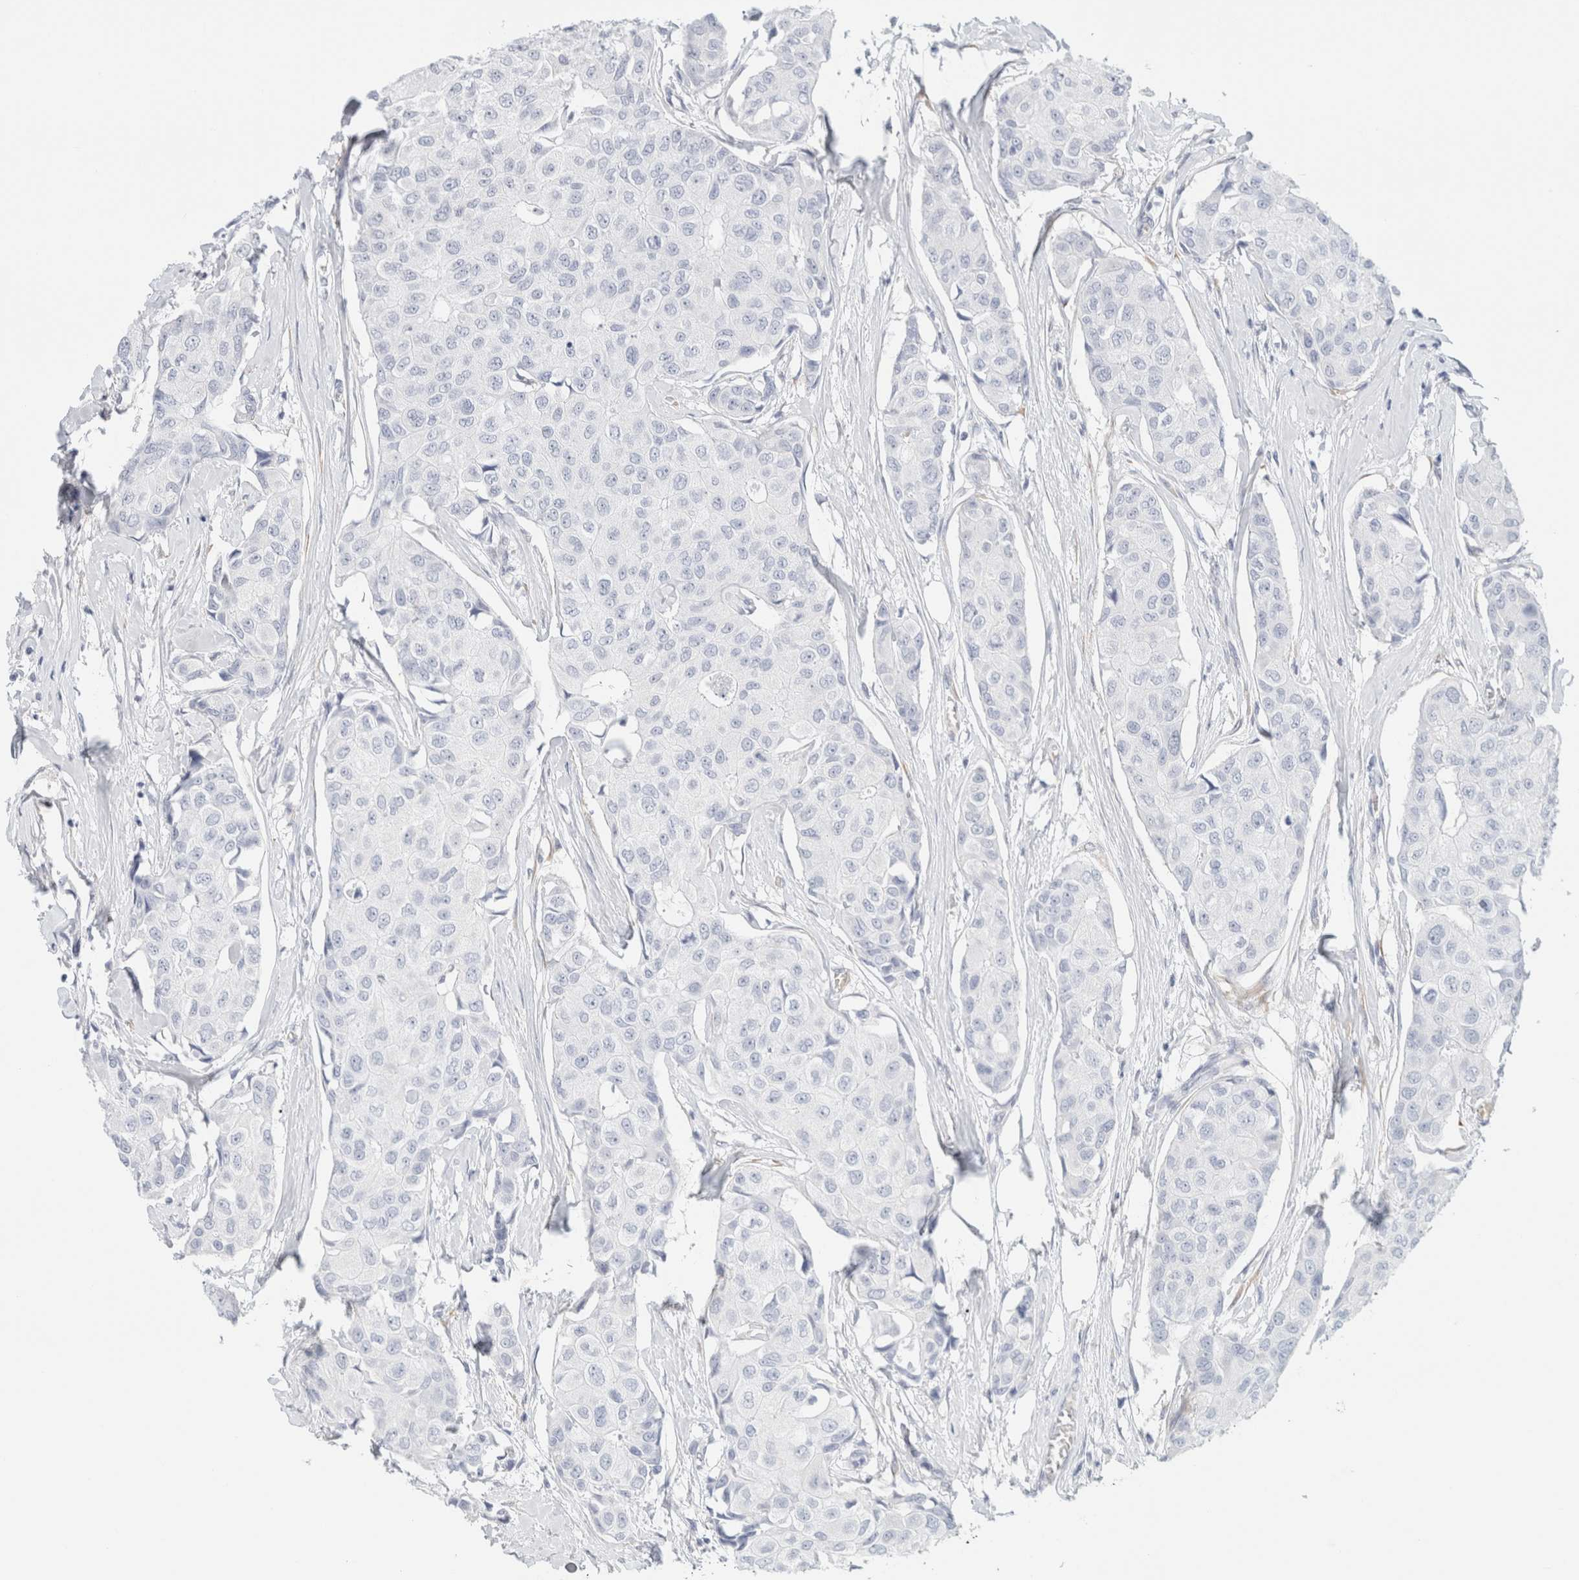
{"staining": {"intensity": "negative", "quantity": "none", "location": "none"}, "tissue": "breast cancer", "cell_type": "Tumor cells", "image_type": "cancer", "snomed": [{"axis": "morphology", "description": "Duct carcinoma"}, {"axis": "topography", "description": "Breast"}], "caption": "Immunohistochemical staining of human breast cancer (infiltrating ductal carcinoma) reveals no significant positivity in tumor cells. (Stains: DAB immunohistochemistry with hematoxylin counter stain, Microscopy: brightfield microscopy at high magnification).", "gene": "RTN4", "patient": {"sex": "female", "age": 80}}